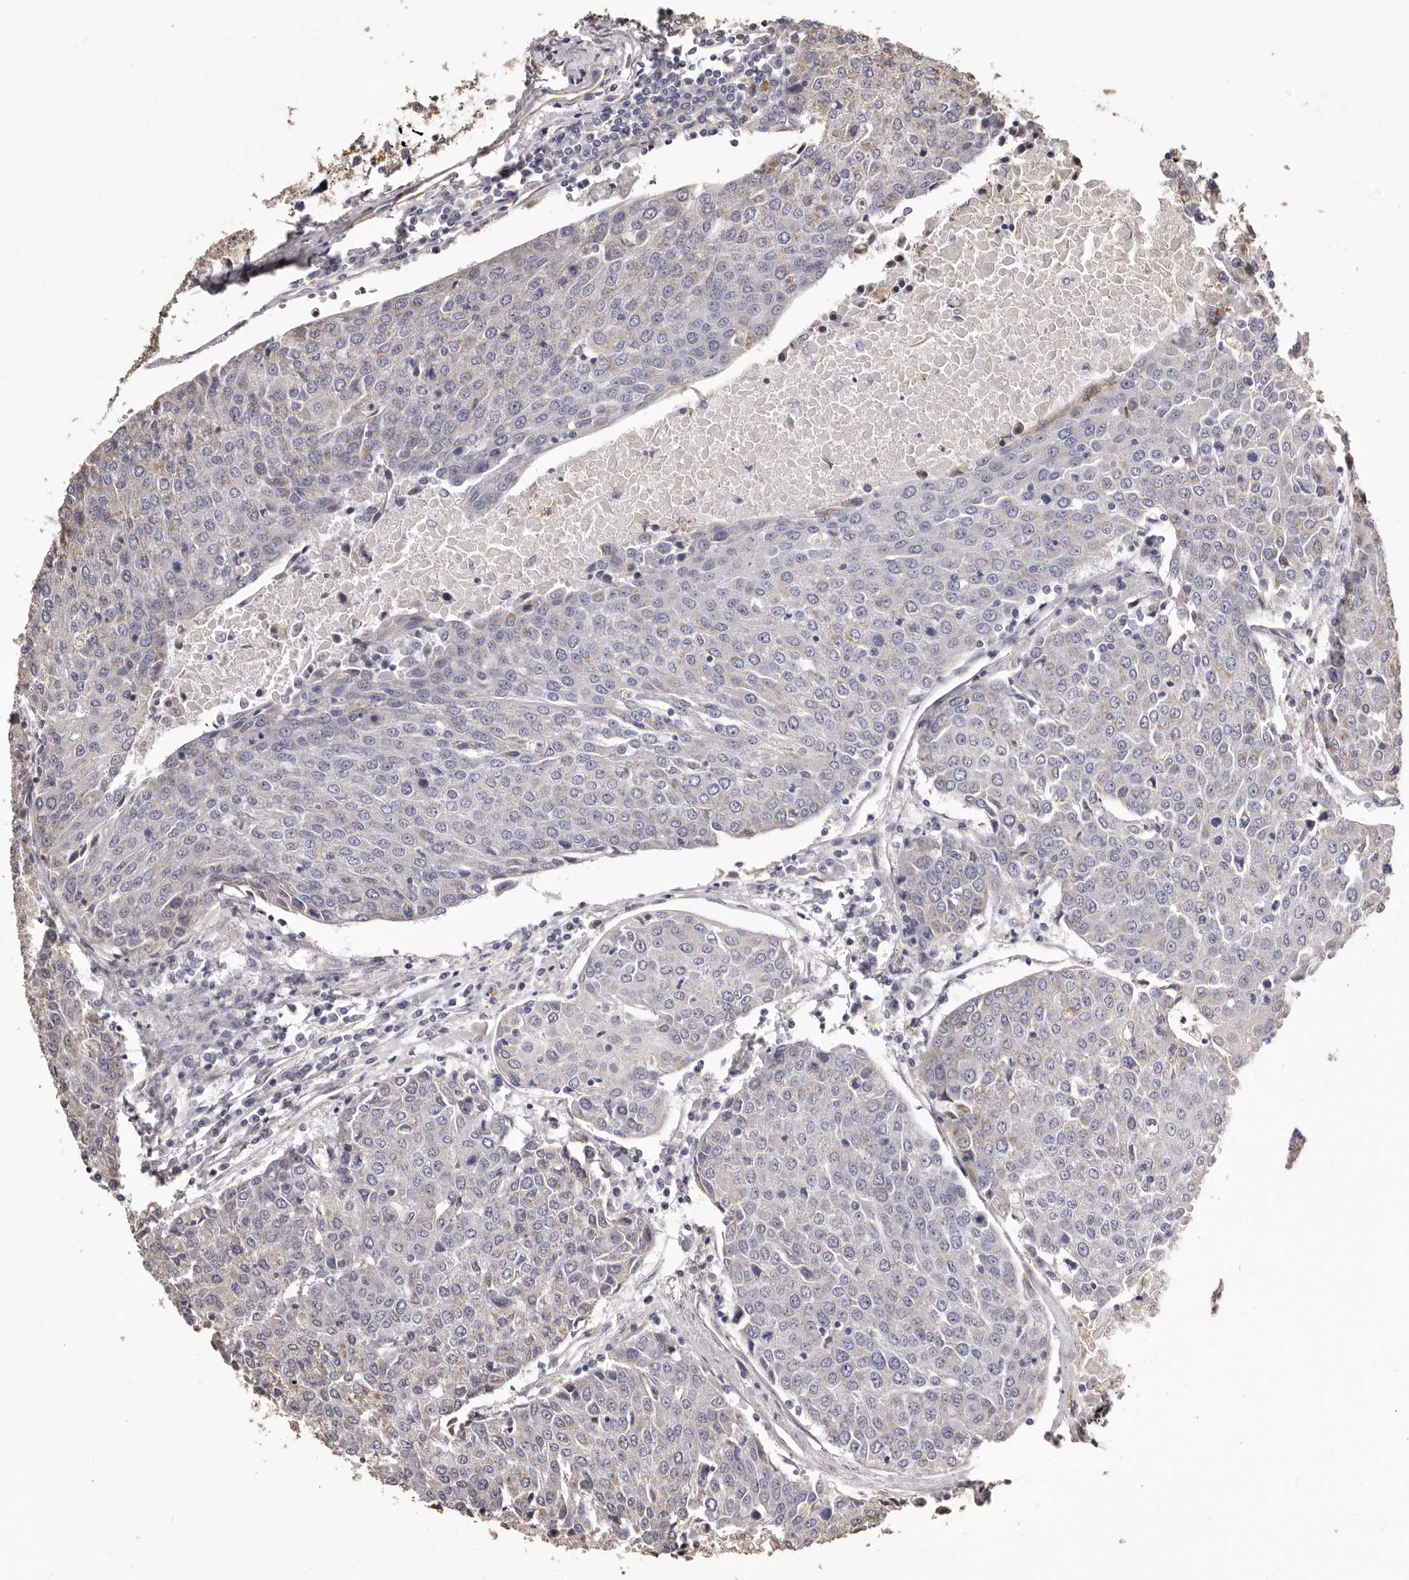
{"staining": {"intensity": "negative", "quantity": "none", "location": "none"}, "tissue": "urothelial cancer", "cell_type": "Tumor cells", "image_type": "cancer", "snomed": [{"axis": "morphology", "description": "Urothelial carcinoma, High grade"}, {"axis": "topography", "description": "Urinary bladder"}], "caption": "Urothelial carcinoma (high-grade) was stained to show a protein in brown. There is no significant staining in tumor cells.", "gene": "ALPK1", "patient": {"sex": "female", "age": 85}}